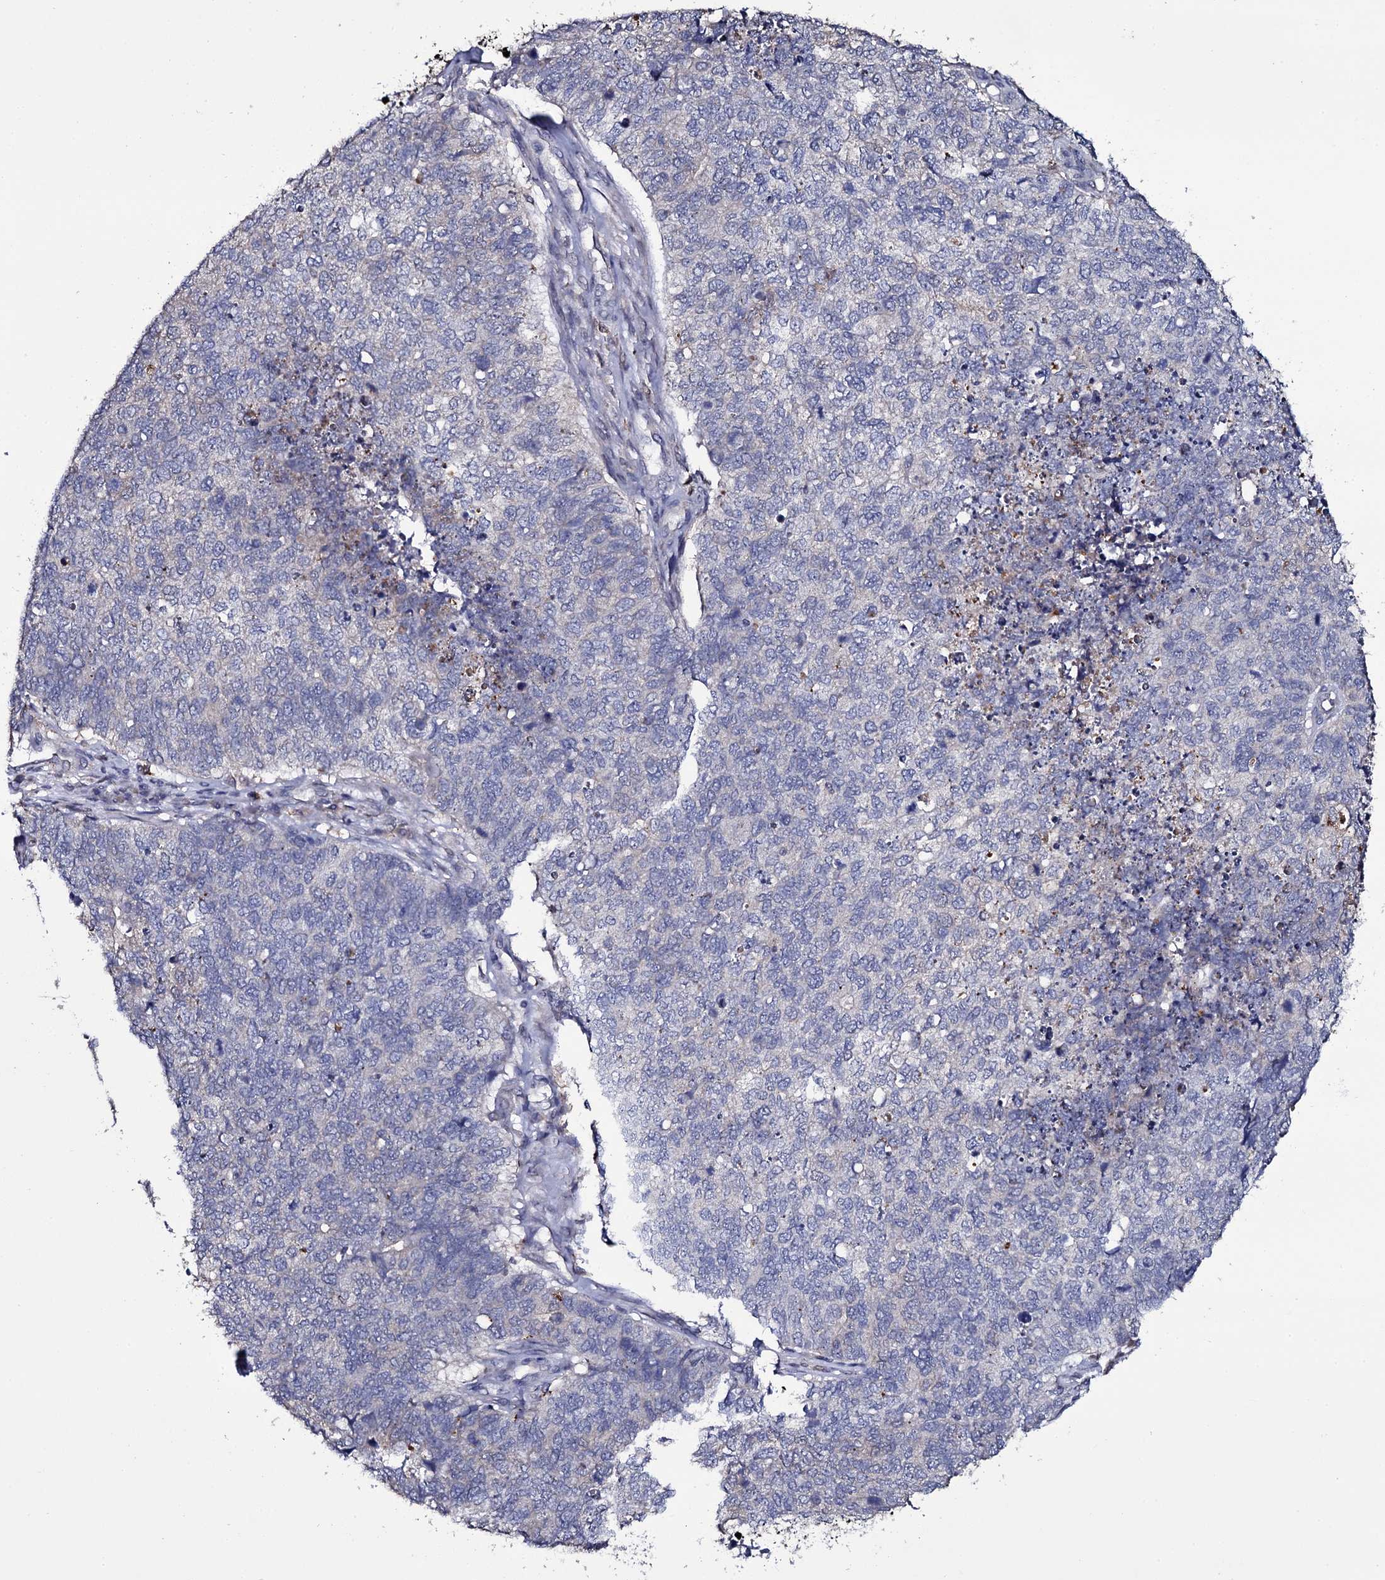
{"staining": {"intensity": "negative", "quantity": "none", "location": "none"}, "tissue": "cervical cancer", "cell_type": "Tumor cells", "image_type": "cancer", "snomed": [{"axis": "morphology", "description": "Squamous cell carcinoma, NOS"}, {"axis": "topography", "description": "Cervix"}], "caption": "Immunohistochemistry (IHC) image of cervical cancer (squamous cell carcinoma) stained for a protein (brown), which displays no positivity in tumor cells. (Stains: DAB (3,3'-diaminobenzidine) immunohistochemistry (IHC) with hematoxylin counter stain, Microscopy: brightfield microscopy at high magnification).", "gene": "CRYL1", "patient": {"sex": "female", "age": 63}}